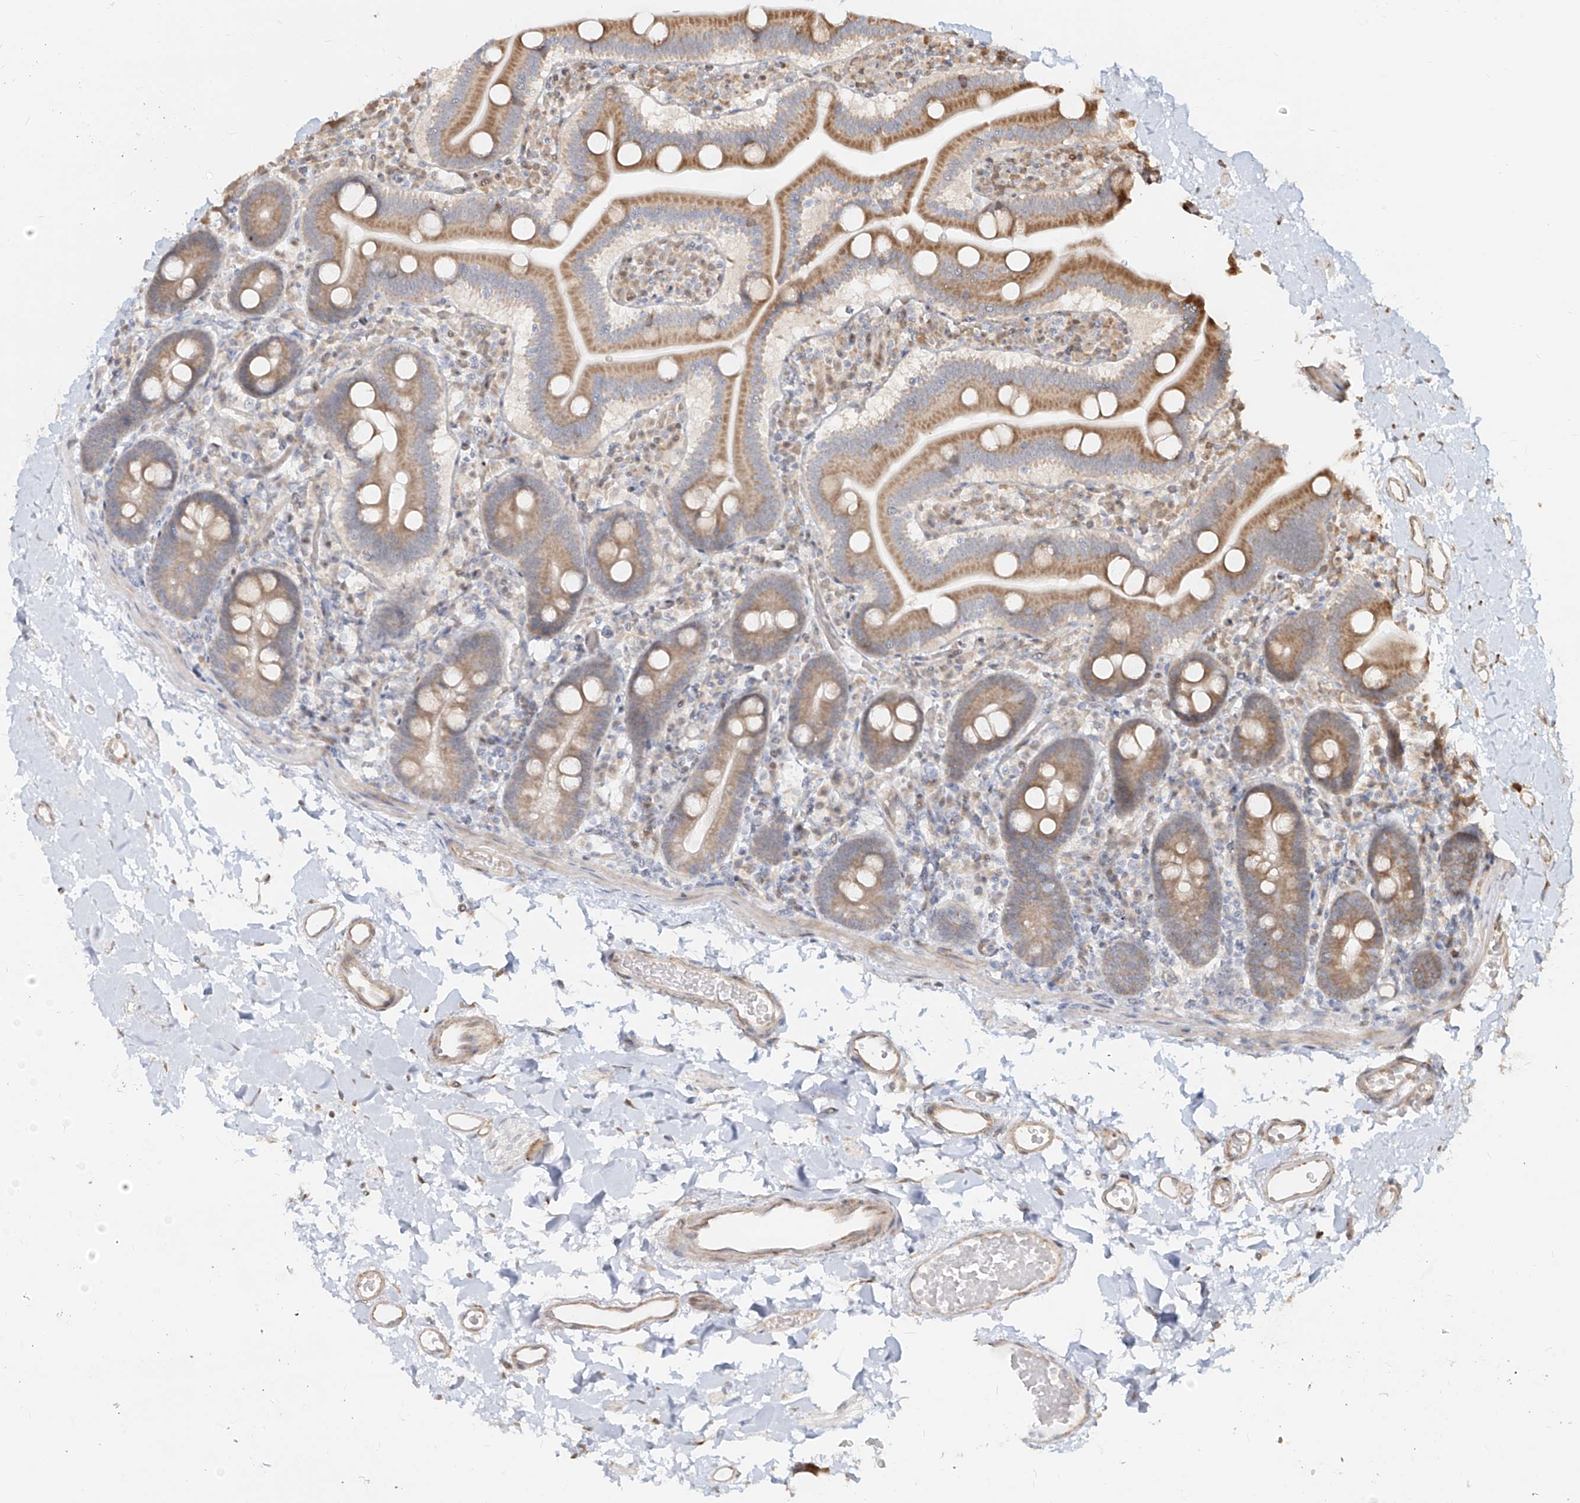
{"staining": {"intensity": "moderate", "quantity": ">75%", "location": "cytoplasmic/membranous"}, "tissue": "duodenum", "cell_type": "Glandular cells", "image_type": "normal", "snomed": [{"axis": "morphology", "description": "Normal tissue, NOS"}, {"axis": "topography", "description": "Duodenum"}], "caption": "DAB (3,3'-diaminobenzidine) immunohistochemical staining of normal duodenum shows moderate cytoplasmic/membranous protein staining in about >75% of glandular cells.", "gene": "UBE2K", "patient": {"sex": "male", "age": 55}}